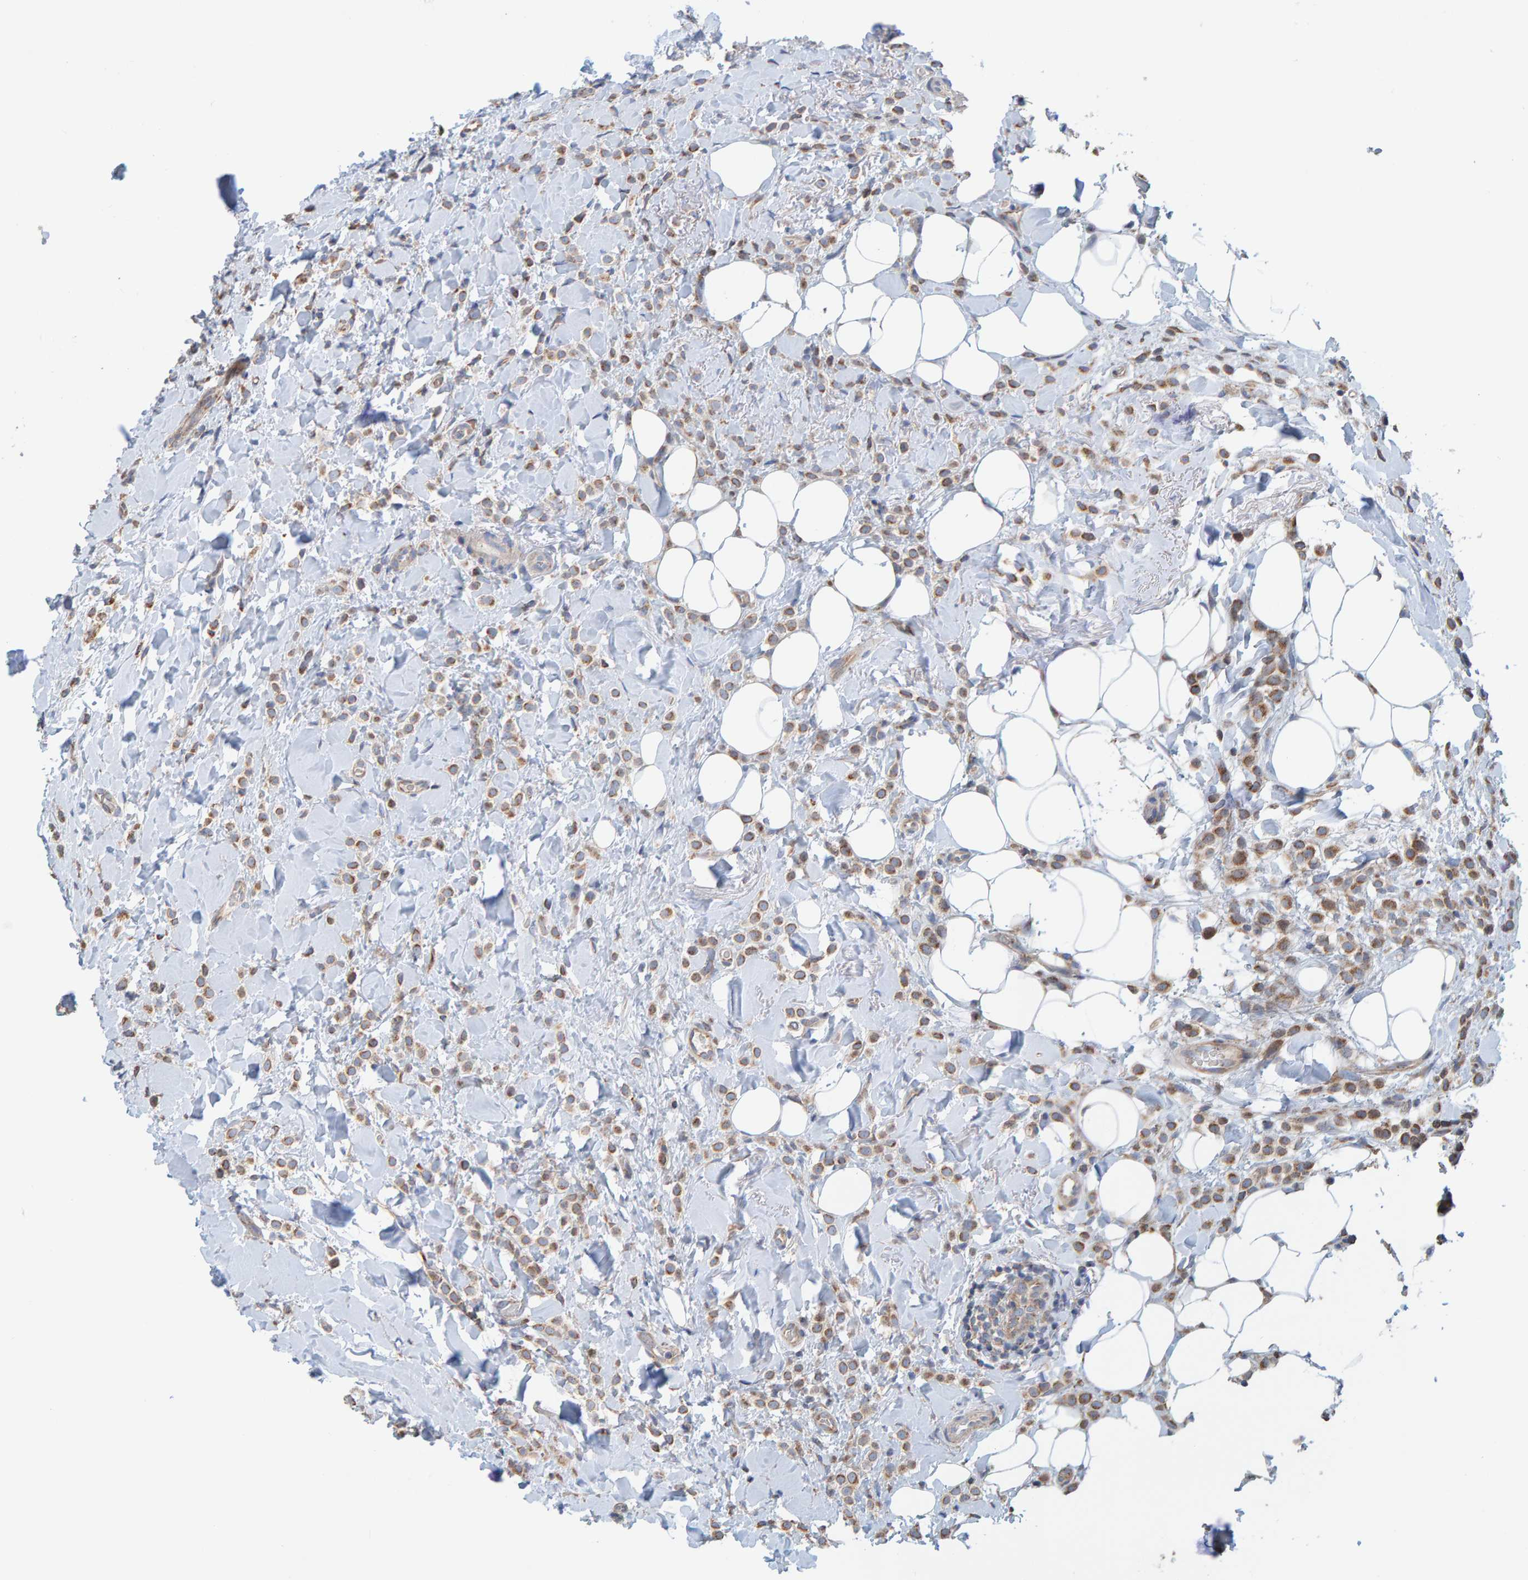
{"staining": {"intensity": "moderate", "quantity": ">75%", "location": "cytoplasmic/membranous"}, "tissue": "breast cancer", "cell_type": "Tumor cells", "image_type": "cancer", "snomed": [{"axis": "morphology", "description": "Normal tissue, NOS"}, {"axis": "morphology", "description": "Lobular carcinoma"}, {"axis": "topography", "description": "Breast"}], "caption": "Immunohistochemistry (IHC) histopathology image of human lobular carcinoma (breast) stained for a protein (brown), which demonstrates medium levels of moderate cytoplasmic/membranous expression in about >75% of tumor cells.", "gene": "MRPL45", "patient": {"sex": "female", "age": 50}}